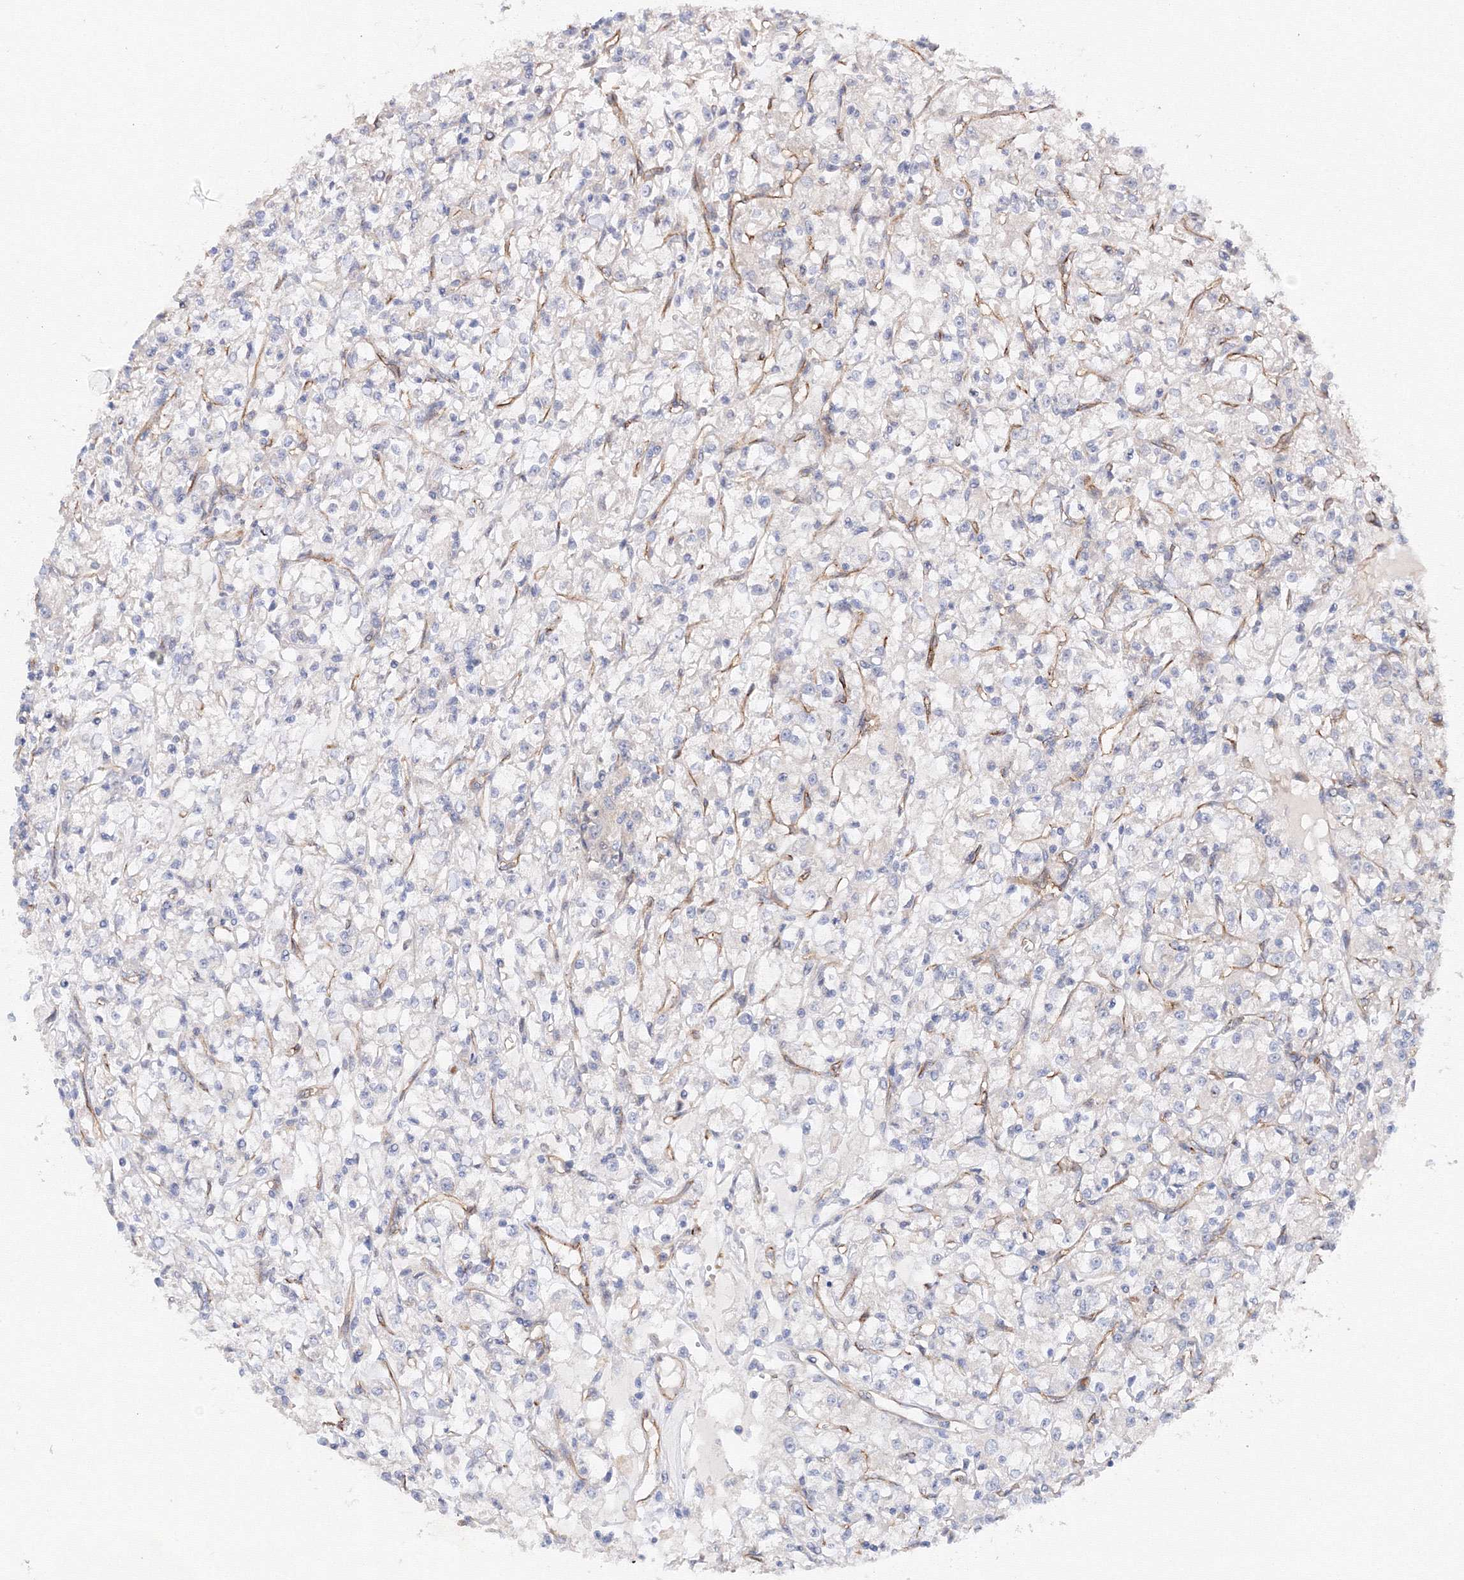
{"staining": {"intensity": "negative", "quantity": "none", "location": "none"}, "tissue": "renal cancer", "cell_type": "Tumor cells", "image_type": "cancer", "snomed": [{"axis": "morphology", "description": "Adenocarcinoma, NOS"}, {"axis": "topography", "description": "Kidney"}], "caption": "There is no significant positivity in tumor cells of adenocarcinoma (renal).", "gene": "DIS3L2", "patient": {"sex": "female", "age": 59}}